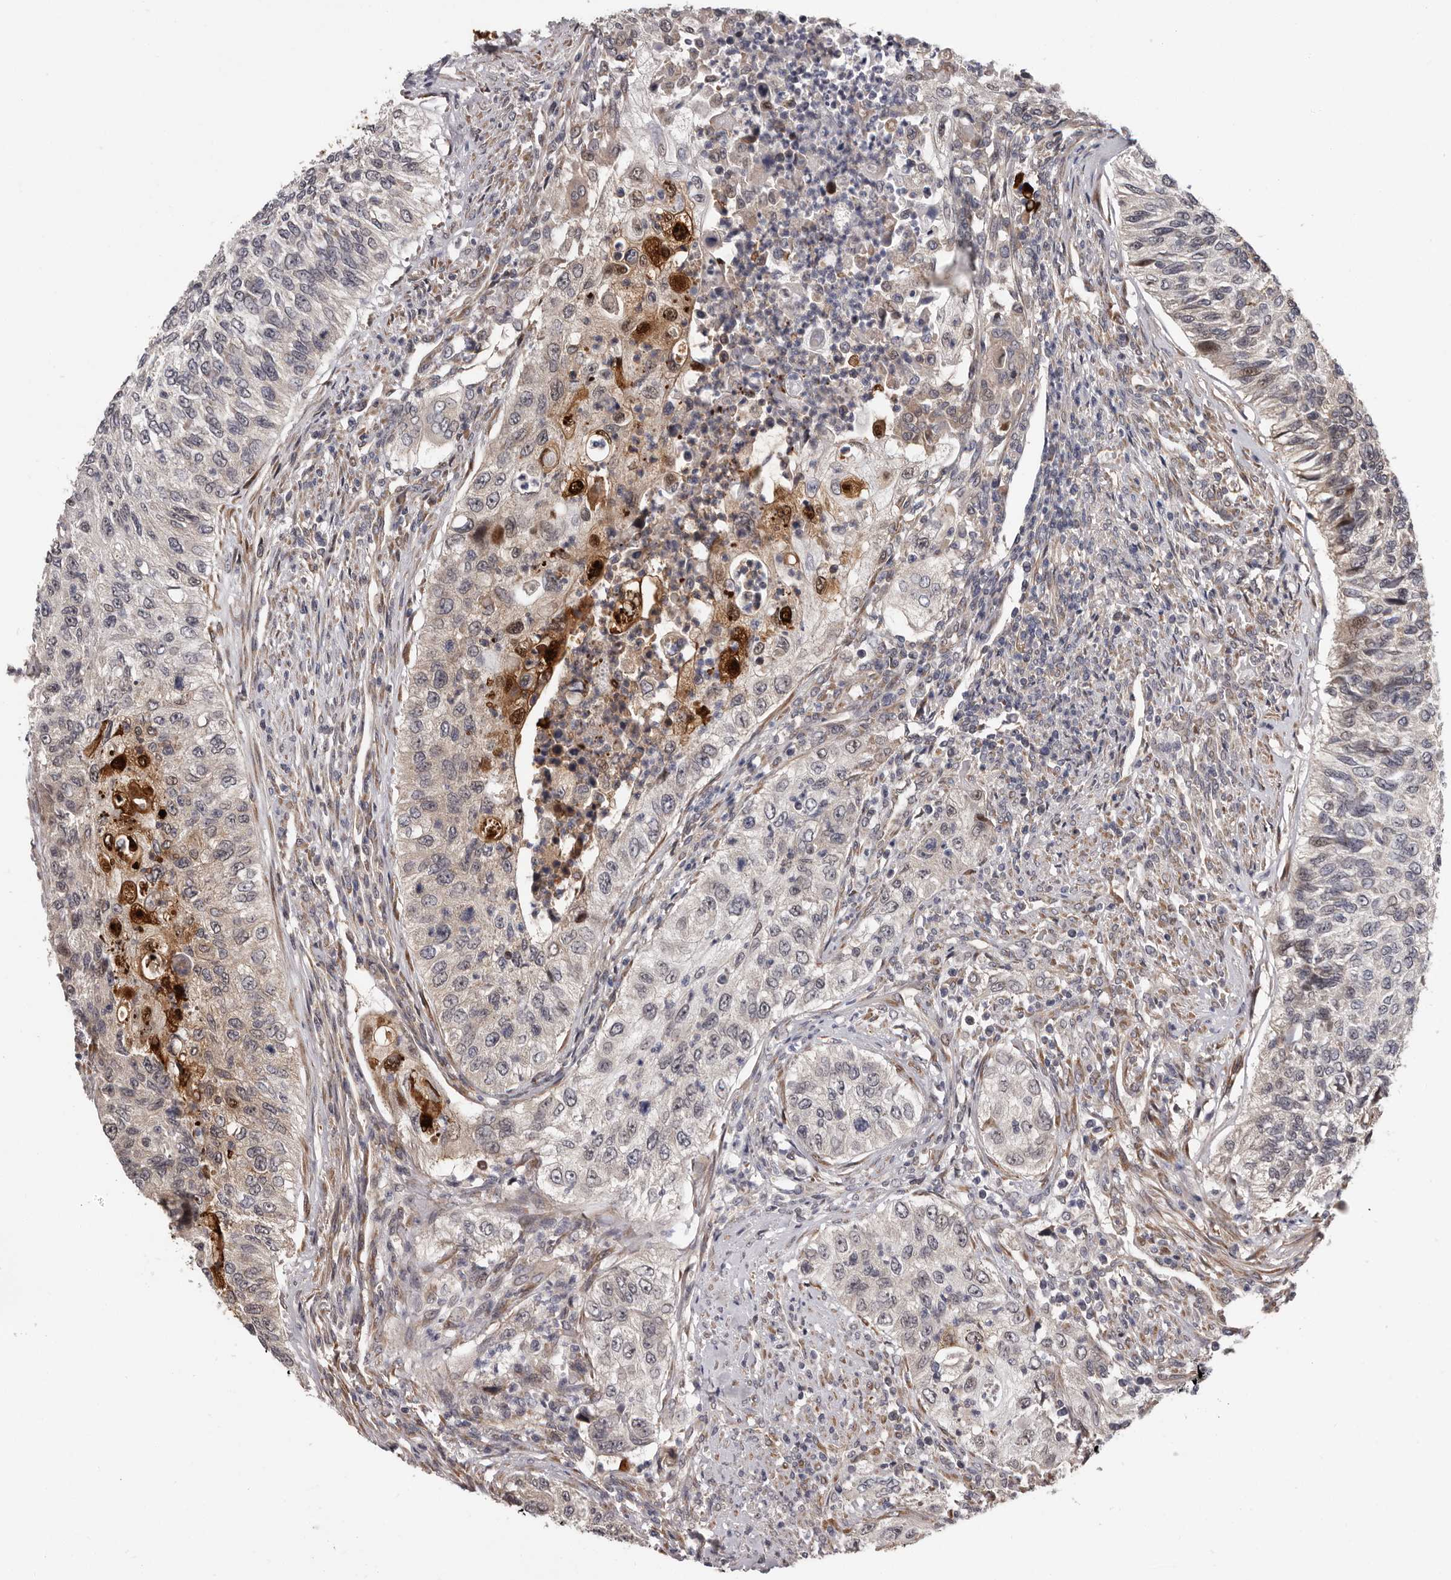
{"staining": {"intensity": "strong", "quantity": "<25%", "location": "cytoplasmic/membranous,nuclear"}, "tissue": "urothelial cancer", "cell_type": "Tumor cells", "image_type": "cancer", "snomed": [{"axis": "morphology", "description": "Urothelial carcinoma, High grade"}, {"axis": "topography", "description": "Urinary bladder"}], "caption": "IHC image of high-grade urothelial carcinoma stained for a protein (brown), which displays medium levels of strong cytoplasmic/membranous and nuclear staining in about <25% of tumor cells.", "gene": "MED8", "patient": {"sex": "female", "age": 60}}